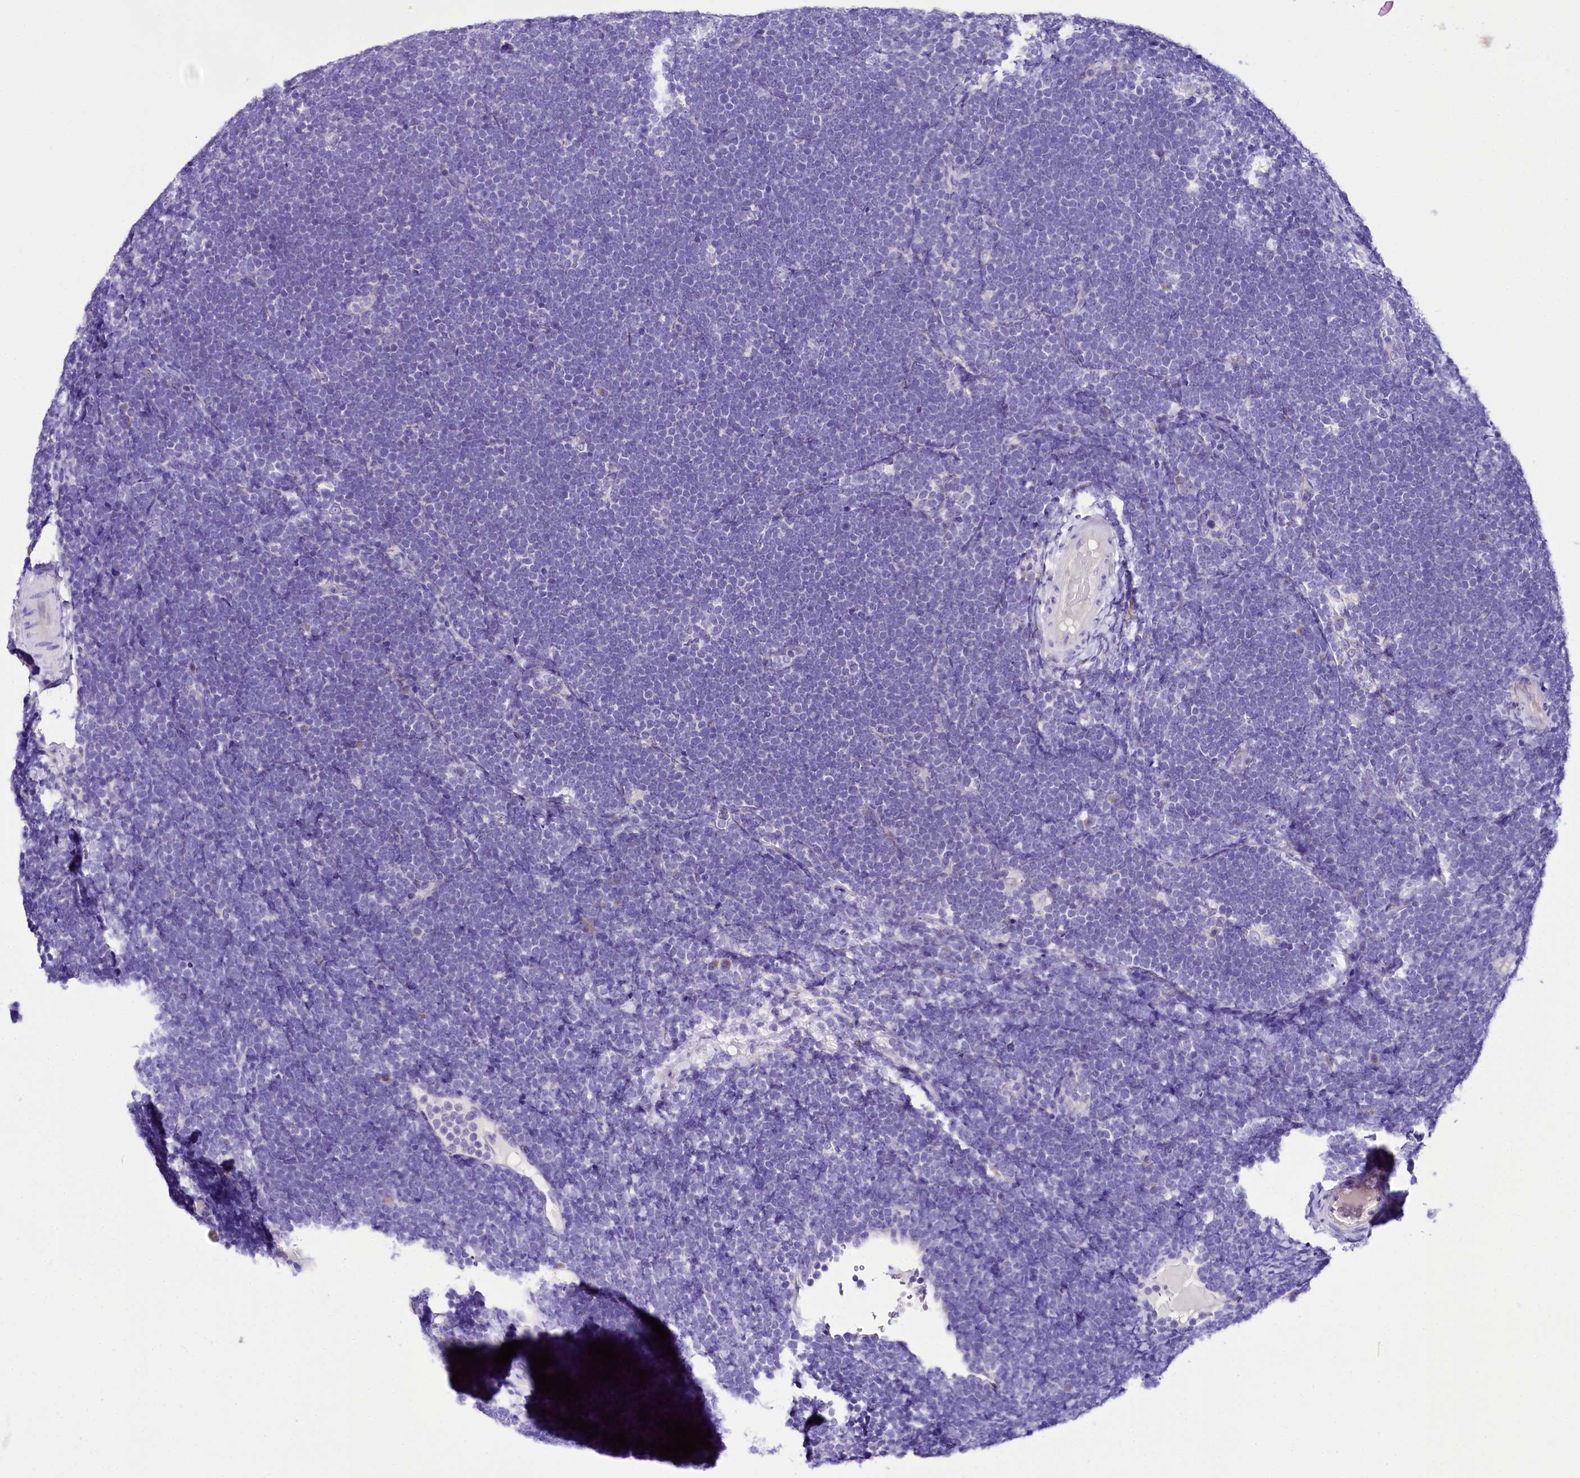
{"staining": {"intensity": "negative", "quantity": "none", "location": "none"}, "tissue": "lymphoma", "cell_type": "Tumor cells", "image_type": "cancer", "snomed": [{"axis": "morphology", "description": "Malignant lymphoma, non-Hodgkin's type, High grade"}, {"axis": "topography", "description": "Lymph node"}], "caption": "Protein analysis of high-grade malignant lymphoma, non-Hodgkin's type exhibits no significant positivity in tumor cells.", "gene": "A2ML1", "patient": {"sex": "male", "age": 13}}